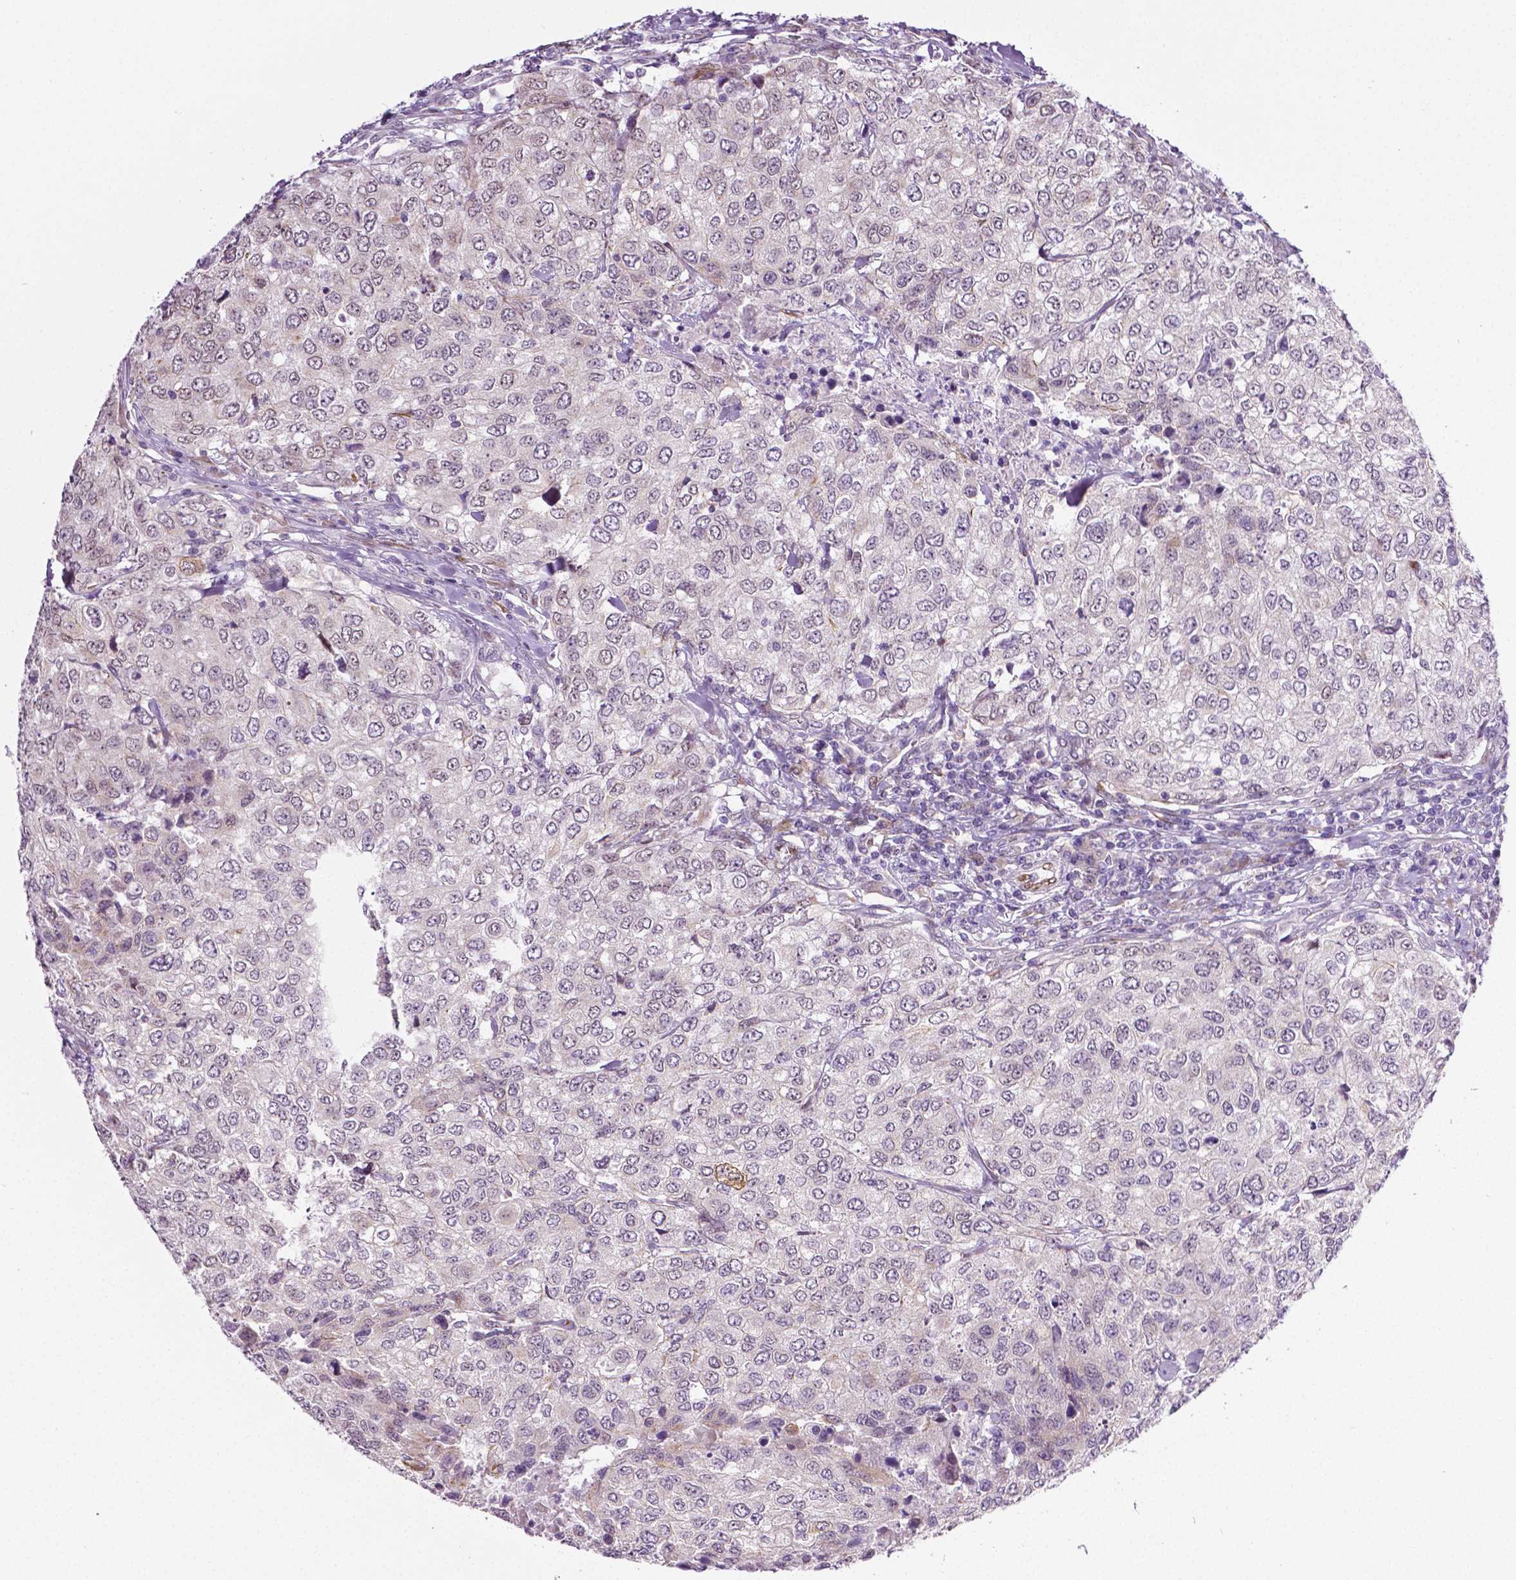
{"staining": {"intensity": "weak", "quantity": "<25%", "location": "nuclear"}, "tissue": "urothelial cancer", "cell_type": "Tumor cells", "image_type": "cancer", "snomed": [{"axis": "morphology", "description": "Urothelial carcinoma, High grade"}, {"axis": "topography", "description": "Urinary bladder"}], "caption": "Immunohistochemistry (IHC) photomicrograph of neoplastic tissue: urothelial carcinoma (high-grade) stained with DAB (3,3'-diaminobenzidine) displays no significant protein expression in tumor cells.", "gene": "PTGER3", "patient": {"sex": "female", "age": 78}}